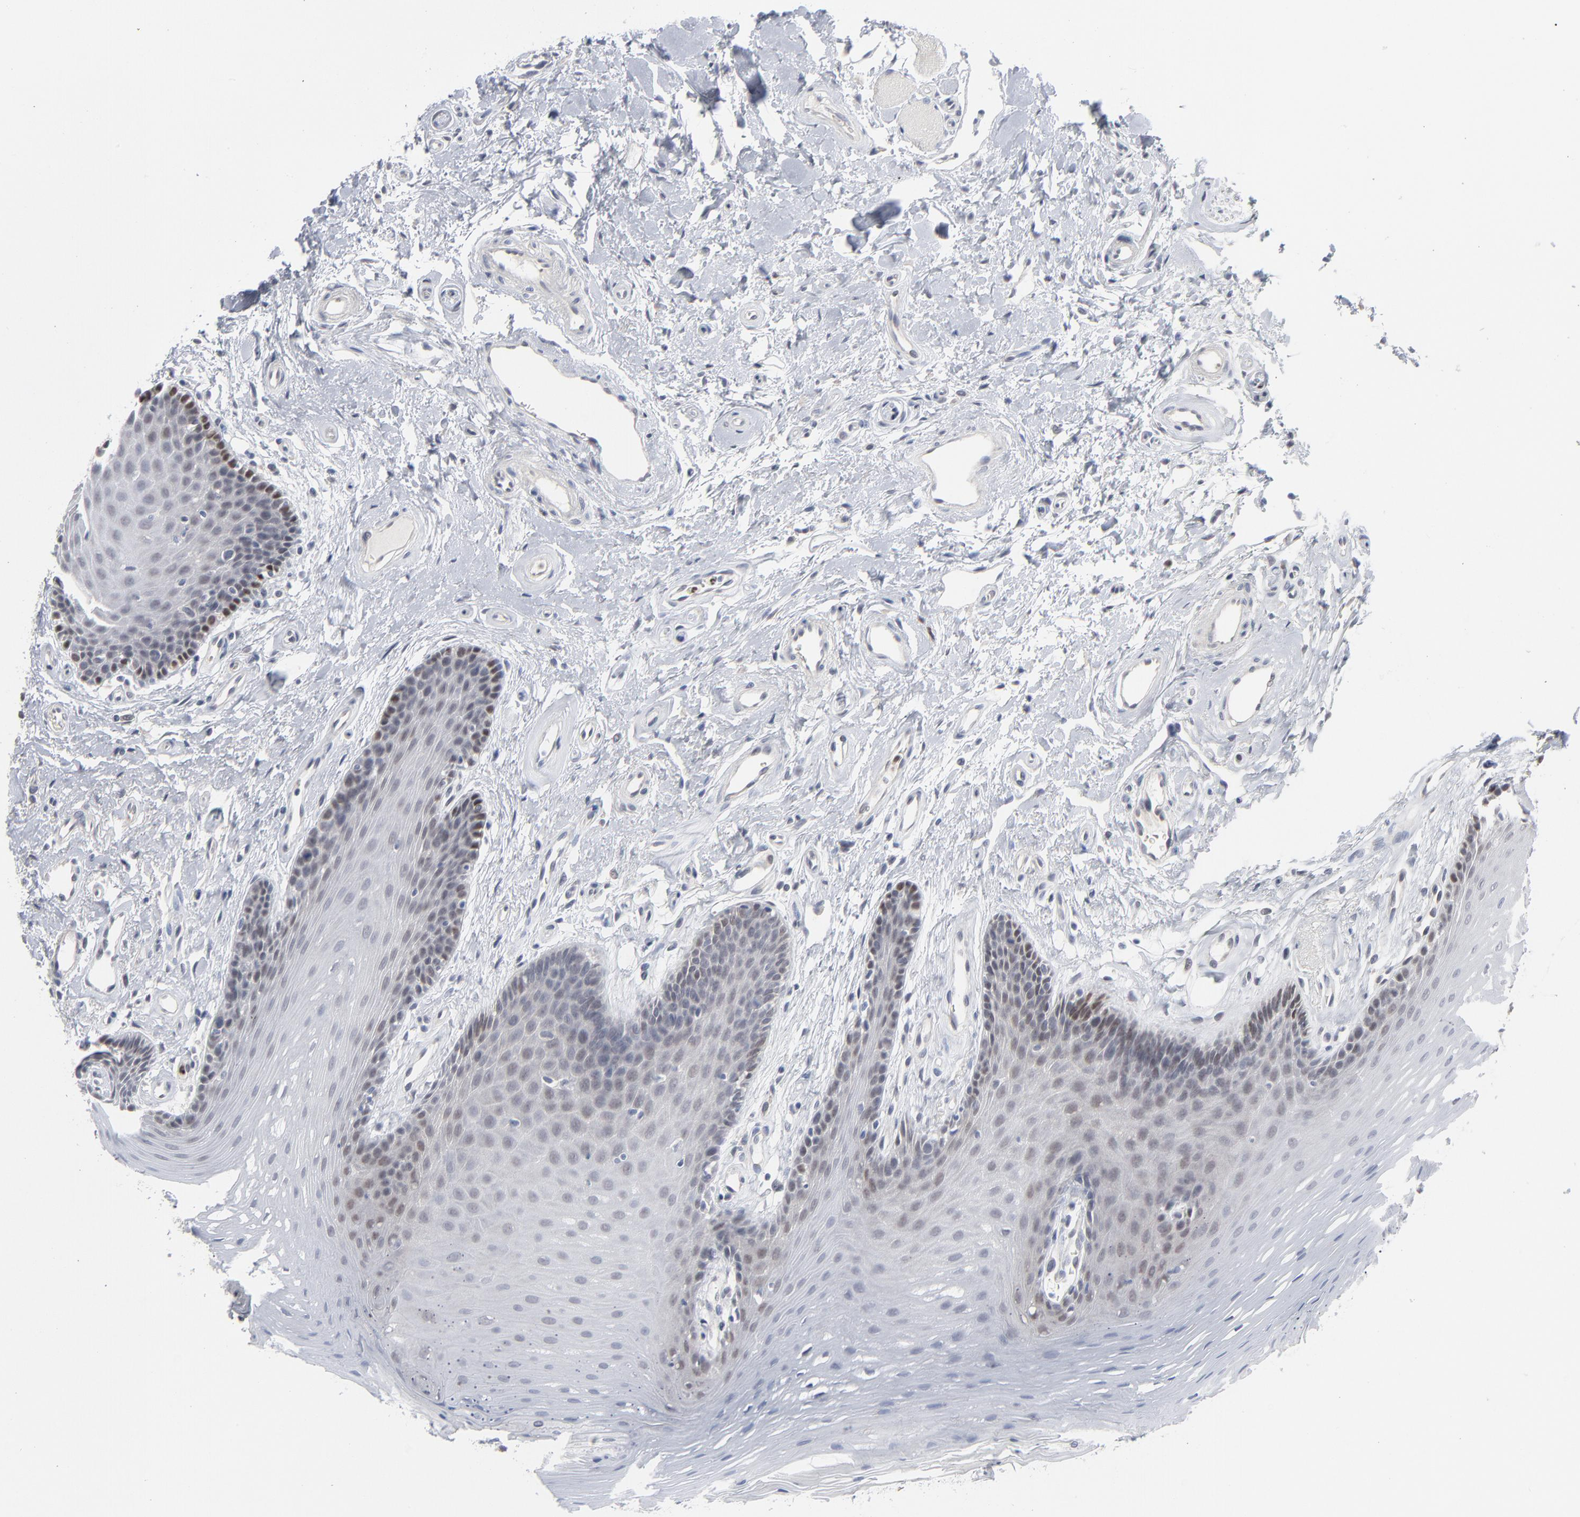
{"staining": {"intensity": "weak", "quantity": "<25%", "location": "nuclear"}, "tissue": "oral mucosa", "cell_type": "Squamous epithelial cells", "image_type": "normal", "snomed": [{"axis": "morphology", "description": "Normal tissue, NOS"}, {"axis": "topography", "description": "Oral tissue"}], "caption": "DAB (3,3'-diaminobenzidine) immunohistochemical staining of unremarkable oral mucosa demonstrates no significant staining in squamous epithelial cells. (DAB (3,3'-diaminobenzidine) immunohistochemistry (IHC) with hematoxylin counter stain).", "gene": "FOXN2", "patient": {"sex": "male", "age": 62}}